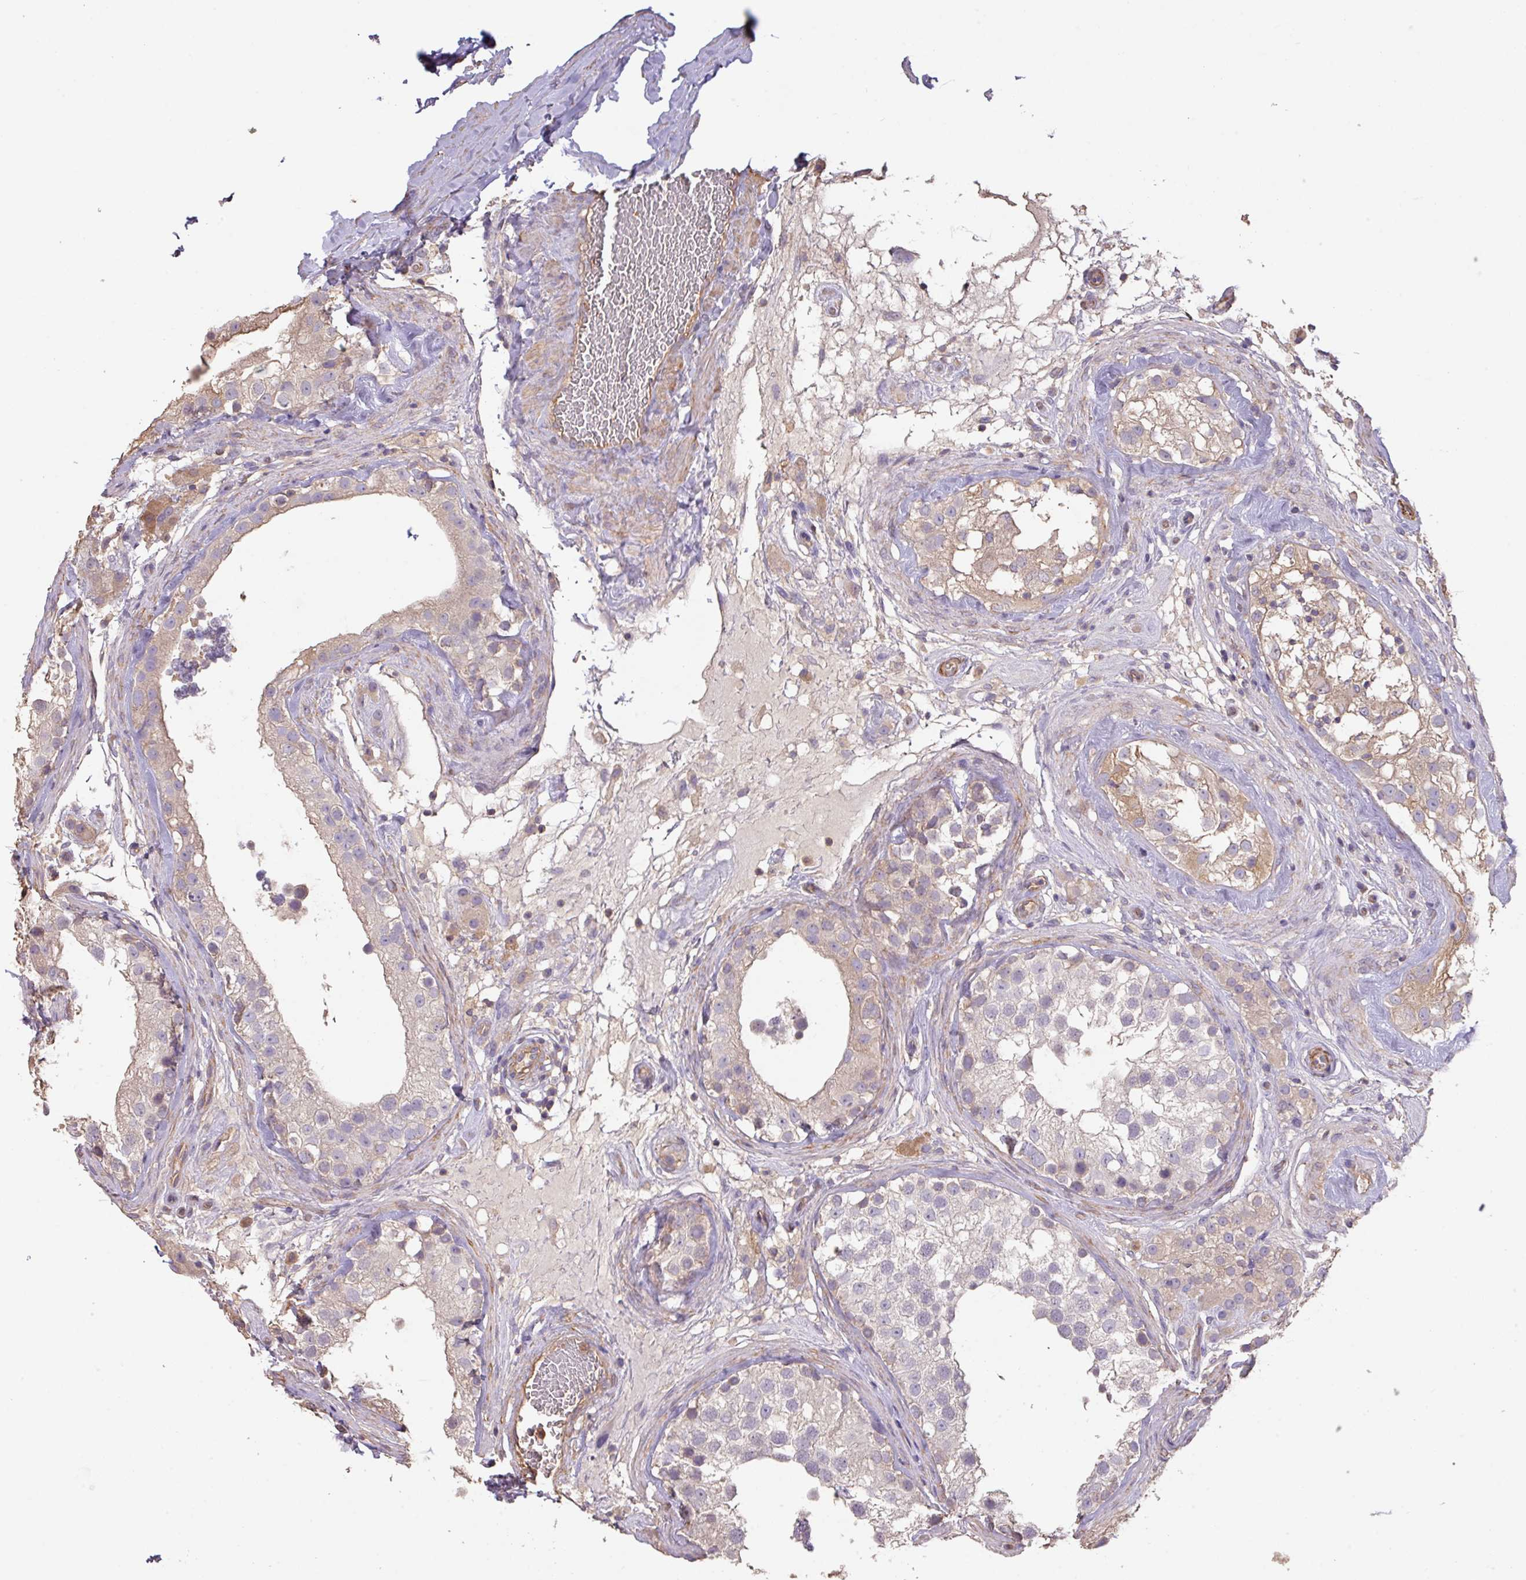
{"staining": {"intensity": "weak", "quantity": "<25%", "location": "cytoplasmic/membranous"}, "tissue": "testis", "cell_type": "Cells in seminiferous ducts", "image_type": "normal", "snomed": [{"axis": "morphology", "description": "Normal tissue, NOS"}, {"axis": "topography", "description": "Testis"}], "caption": "This image is of benign testis stained with immunohistochemistry to label a protein in brown with the nuclei are counter-stained blue. There is no expression in cells in seminiferous ducts.", "gene": "CALML4", "patient": {"sex": "male", "age": 46}}